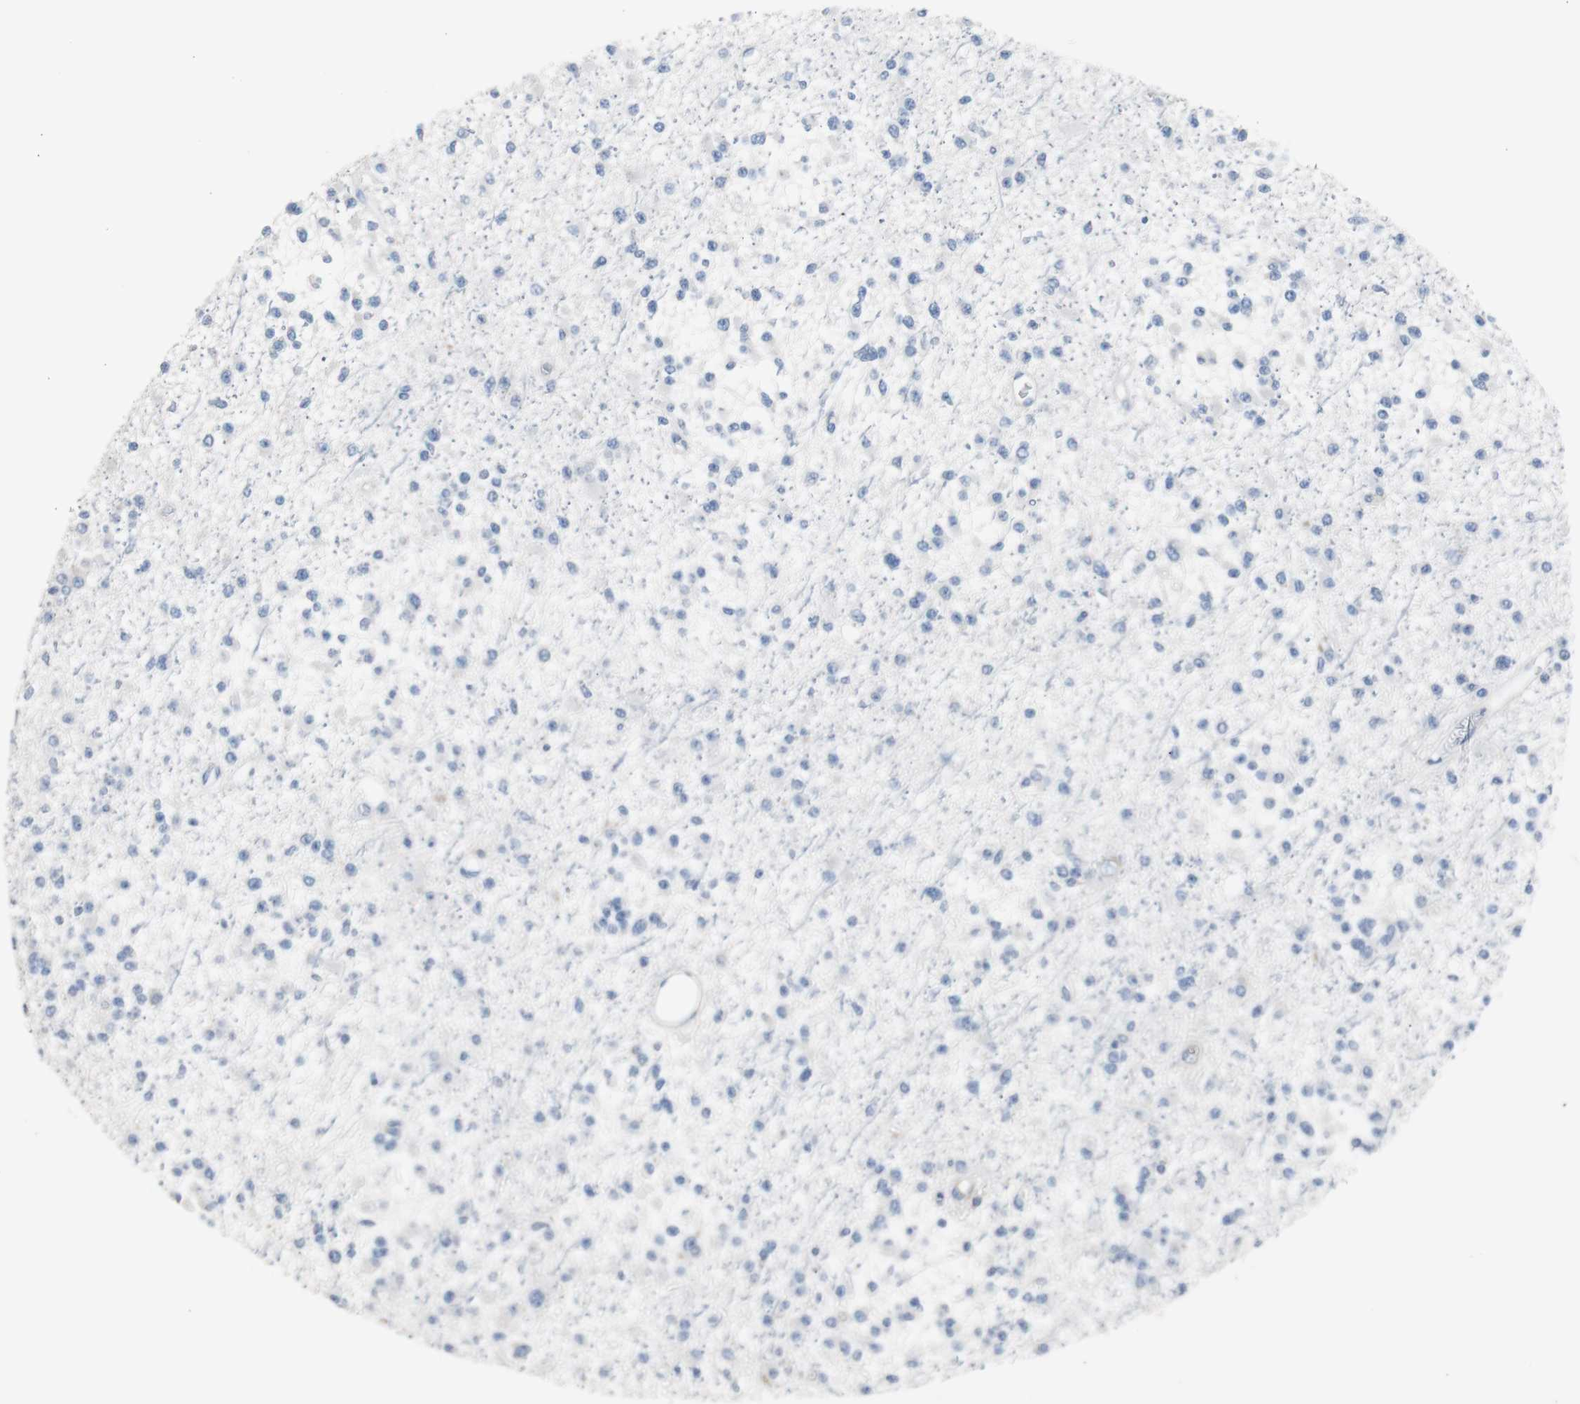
{"staining": {"intensity": "negative", "quantity": "none", "location": "none"}, "tissue": "glioma", "cell_type": "Tumor cells", "image_type": "cancer", "snomed": [{"axis": "morphology", "description": "Glioma, malignant, Low grade"}, {"axis": "topography", "description": "Brain"}], "caption": "IHC of human glioma exhibits no staining in tumor cells.", "gene": "FCGR2B", "patient": {"sex": "female", "age": 22}}